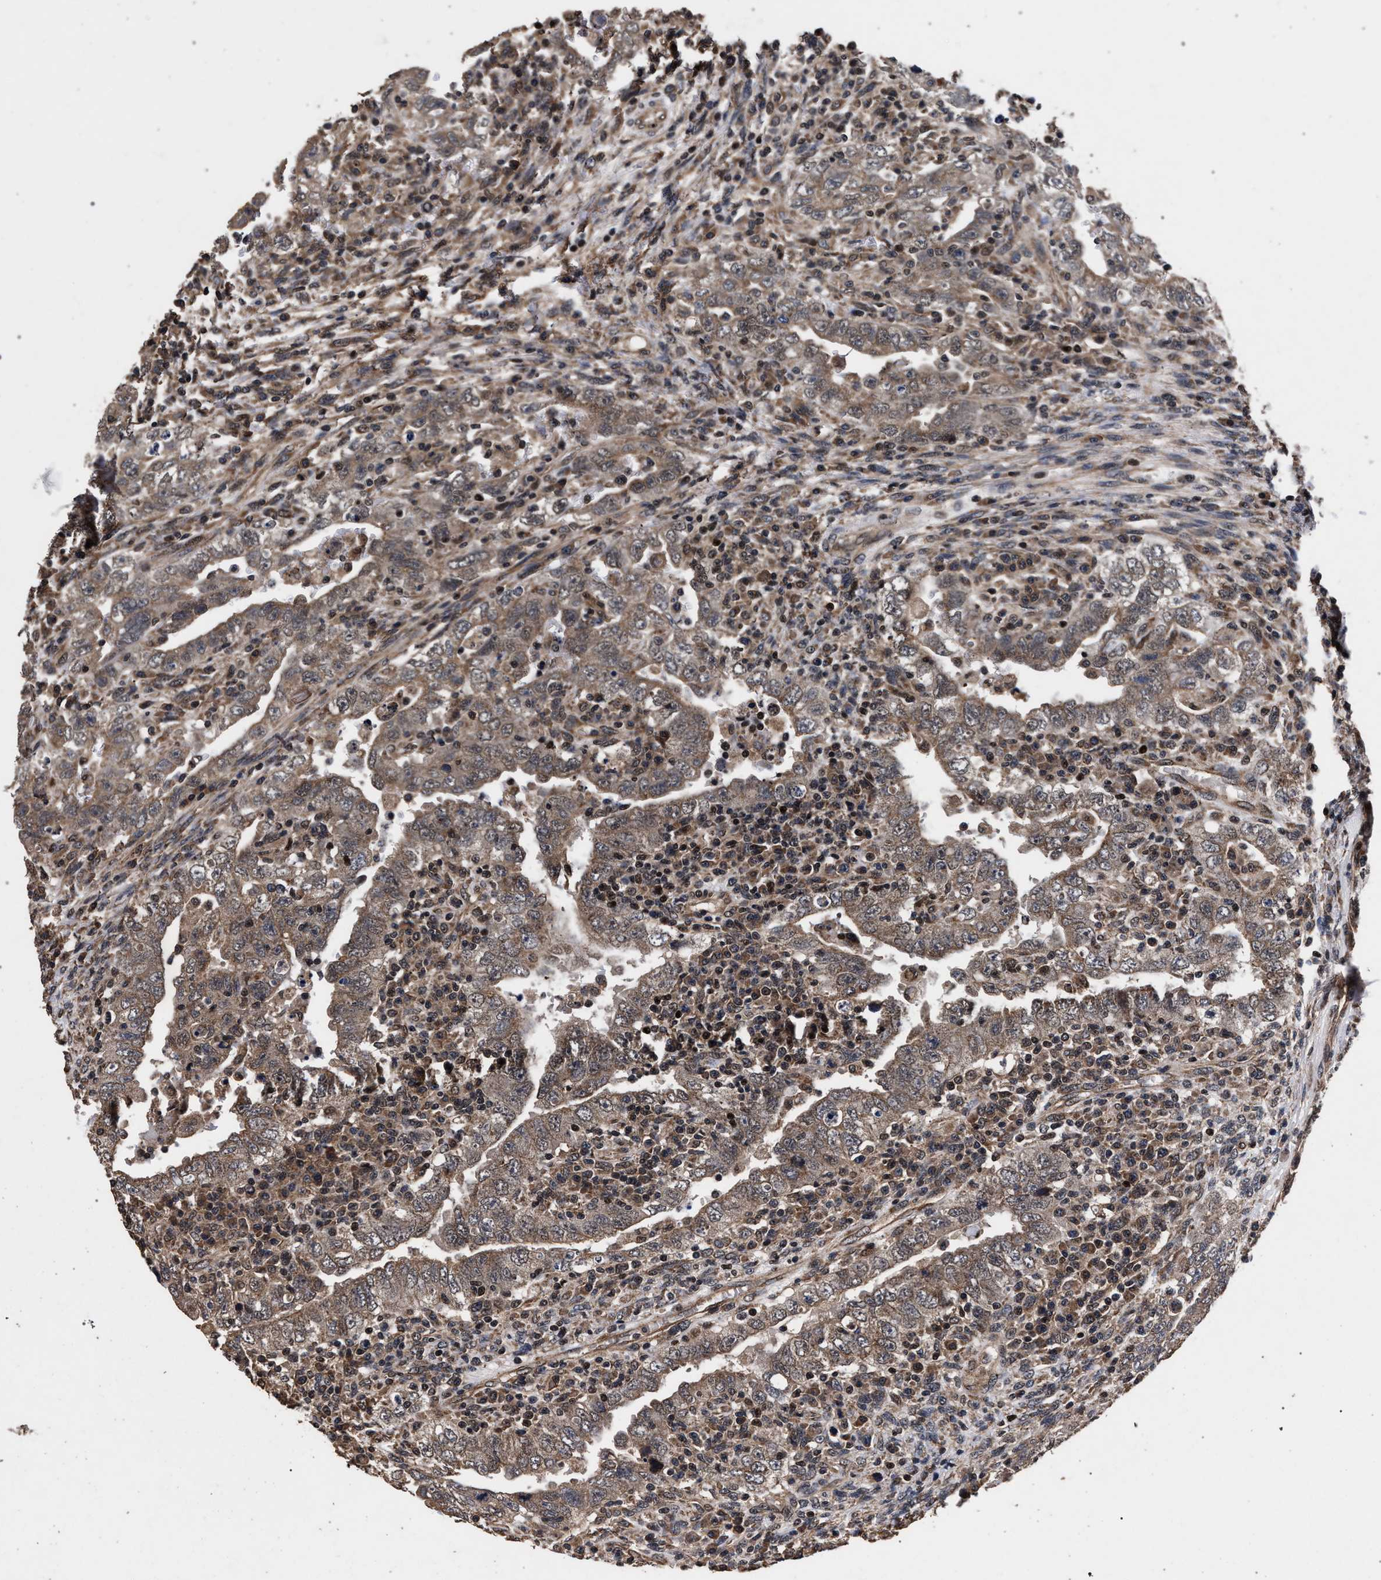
{"staining": {"intensity": "moderate", "quantity": "25%-75%", "location": "cytoplasmic/membranous"}, "tissue": "testis cancer", "cell_type": "Tumor cells", "image_type": "cancer", "snomed": [{"axis": "morphology", "description": "Carcinoma, Embryonal, NOS"}, {"axis": "topography", "description": "Testis"}], "caption": "Protein expression analysis of human embryonal carcinoma (testis) reveals moderate cytoplasmic/membranous expression in approximately 25%-75% of tumor cells.", "gene": "ACOX1", "patient": {"sex": "male", "age": 26}}